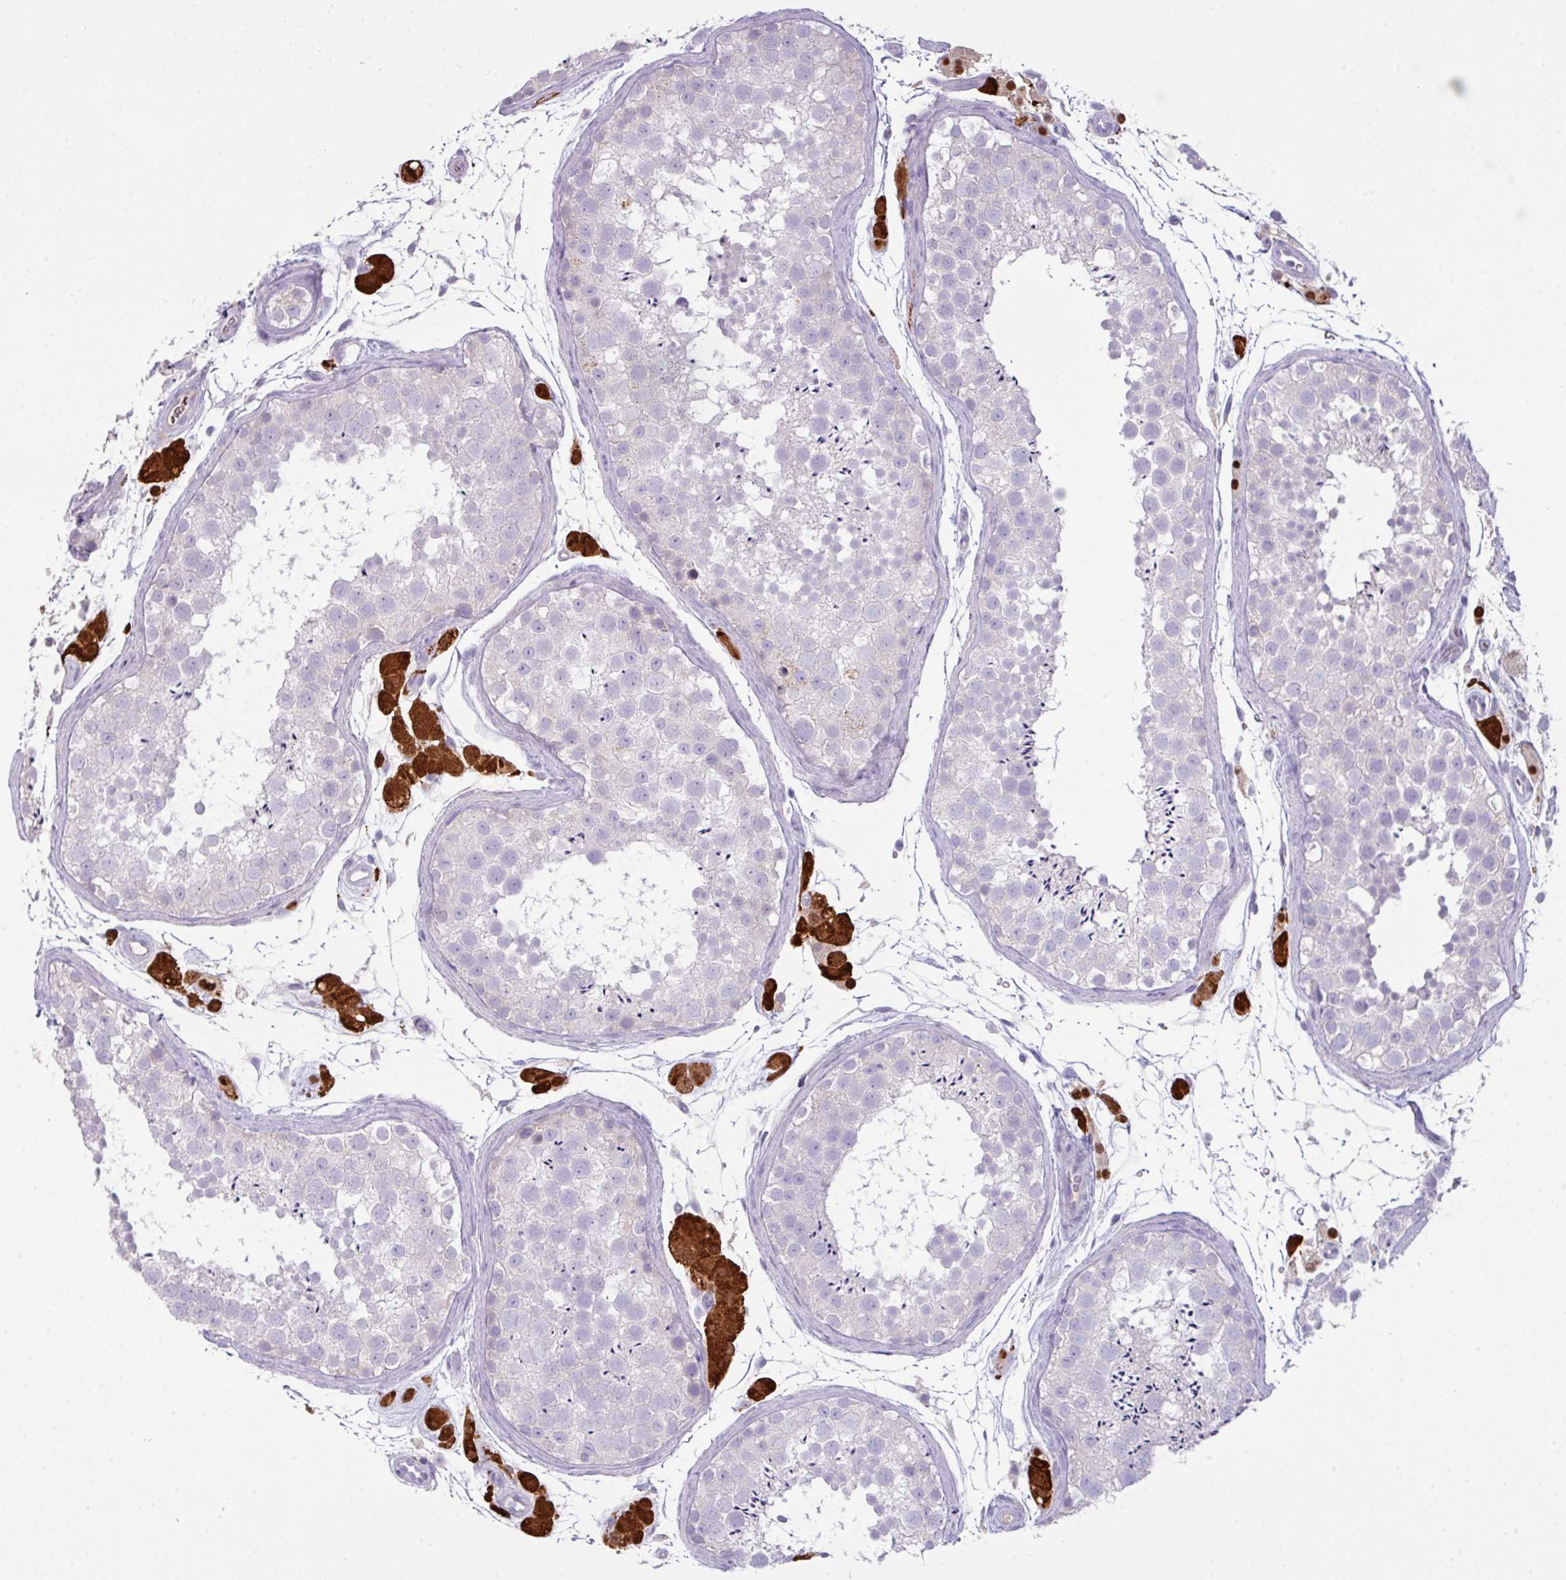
{"staining": {"intensity": "negative", "quantity": "none", "location": "none"}, "tissue": "testis", "cell_type": "Cells in seminiferous ducts", "image_type": "normal", "snomed": [{"axis": "morphology", "description": "Normal tissue, NOS"}, {"axis": "topography", "description": "Testis"}], "caption": "Cells in seminiferous ducts show no significant staining in benign testis. Nuclei are stained in blue.", "gene": "OR6C6", "patient": {"sex": "male", "age": 41}}